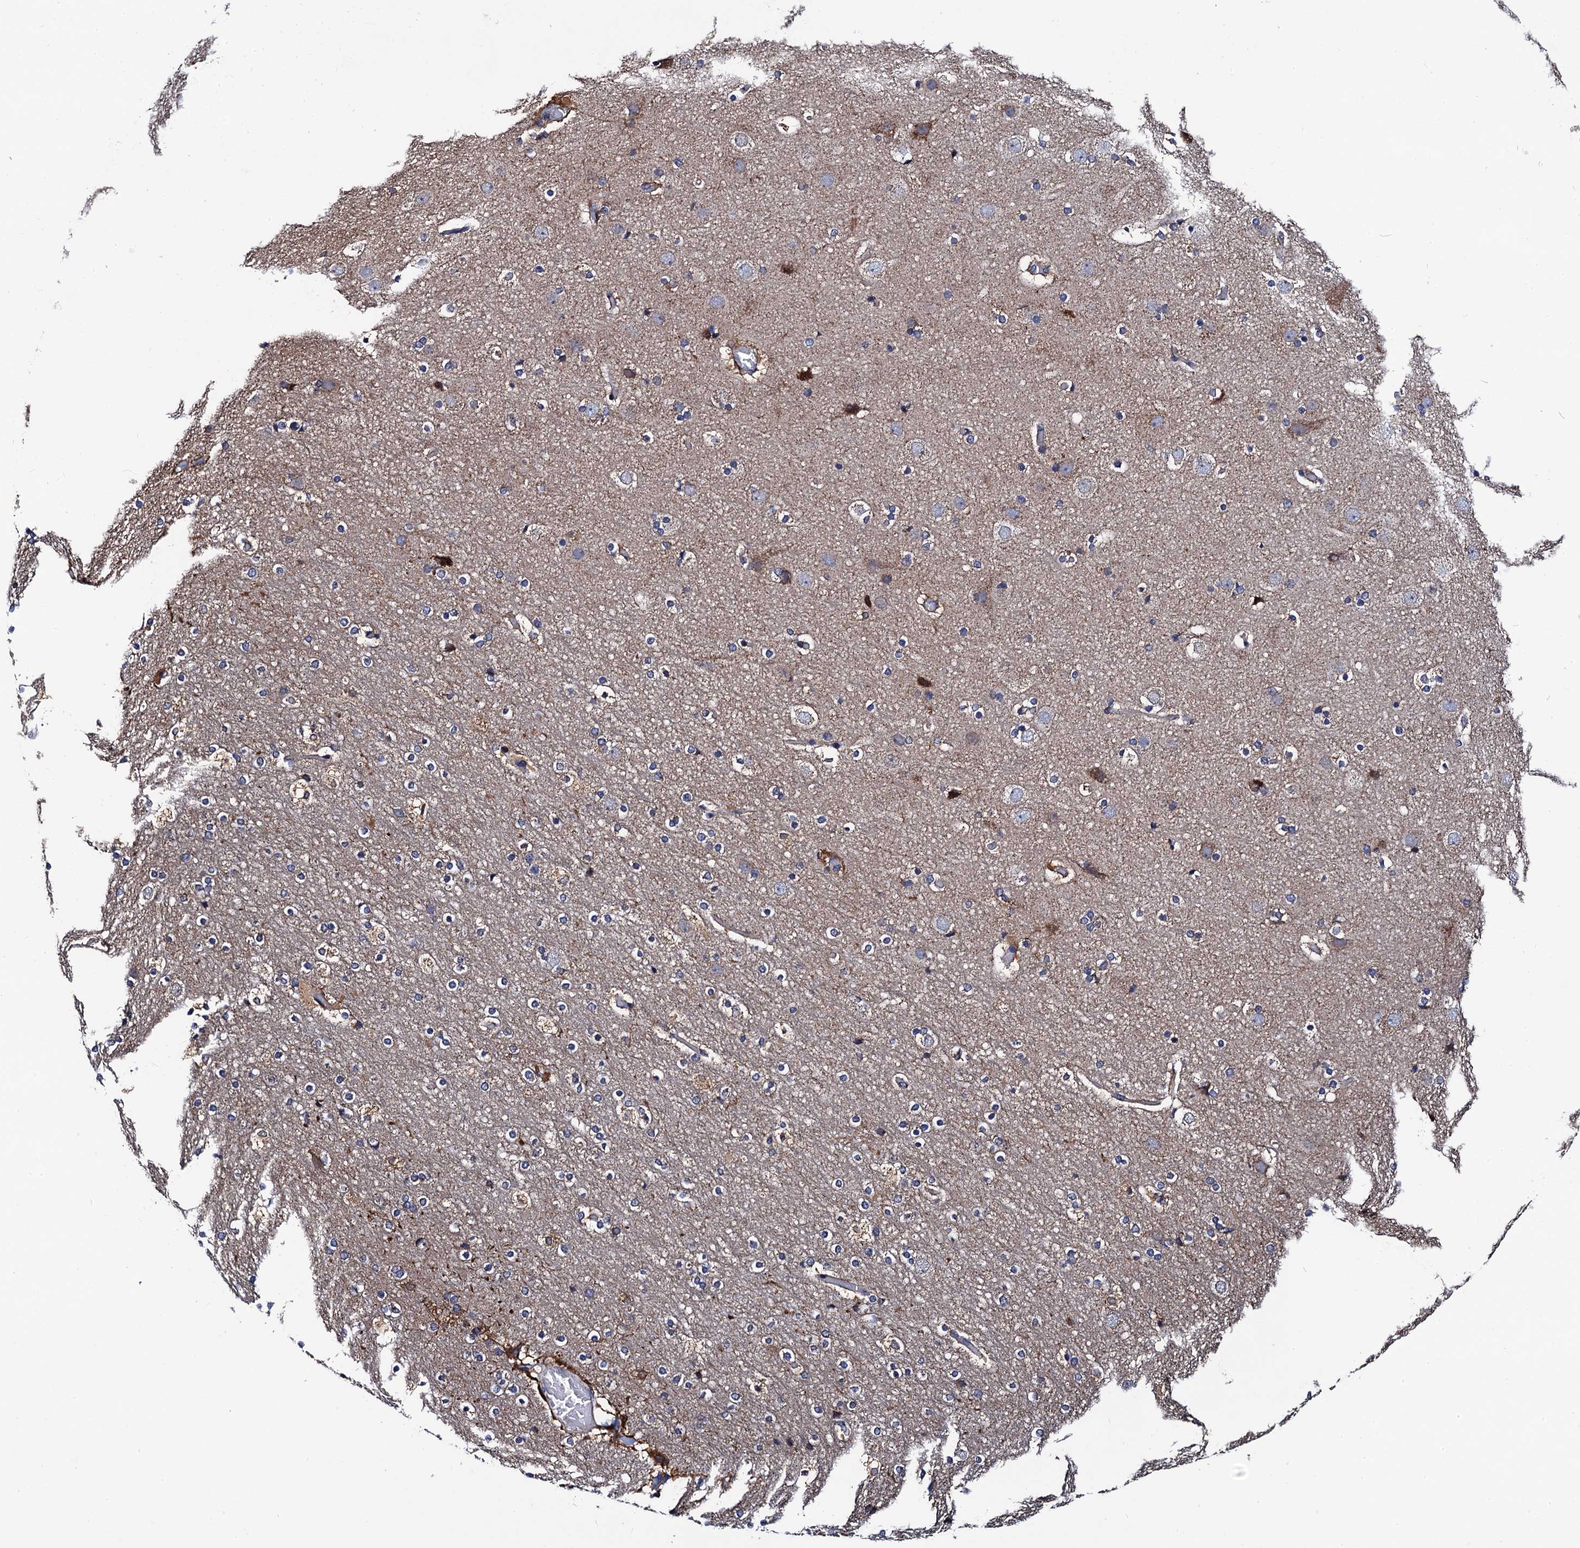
{"staining": {"intensity": "negative", "quantity": "none", "location": "none"}, "tissue": "cerebral cortex", "cell_type": "Endothelial cells", "image_type": "normal", "snomed": [{"axis": "morphology", "description": "Normal tissue, NOS"}, {"axis": "topography", "description": "Cerebral cortex"}], "caption": "Endothelial cells are negative for protein expression in normal human cerebral cortex.", "gene": "PTCD3", "patient": {"sex": "male", "age": 57}}